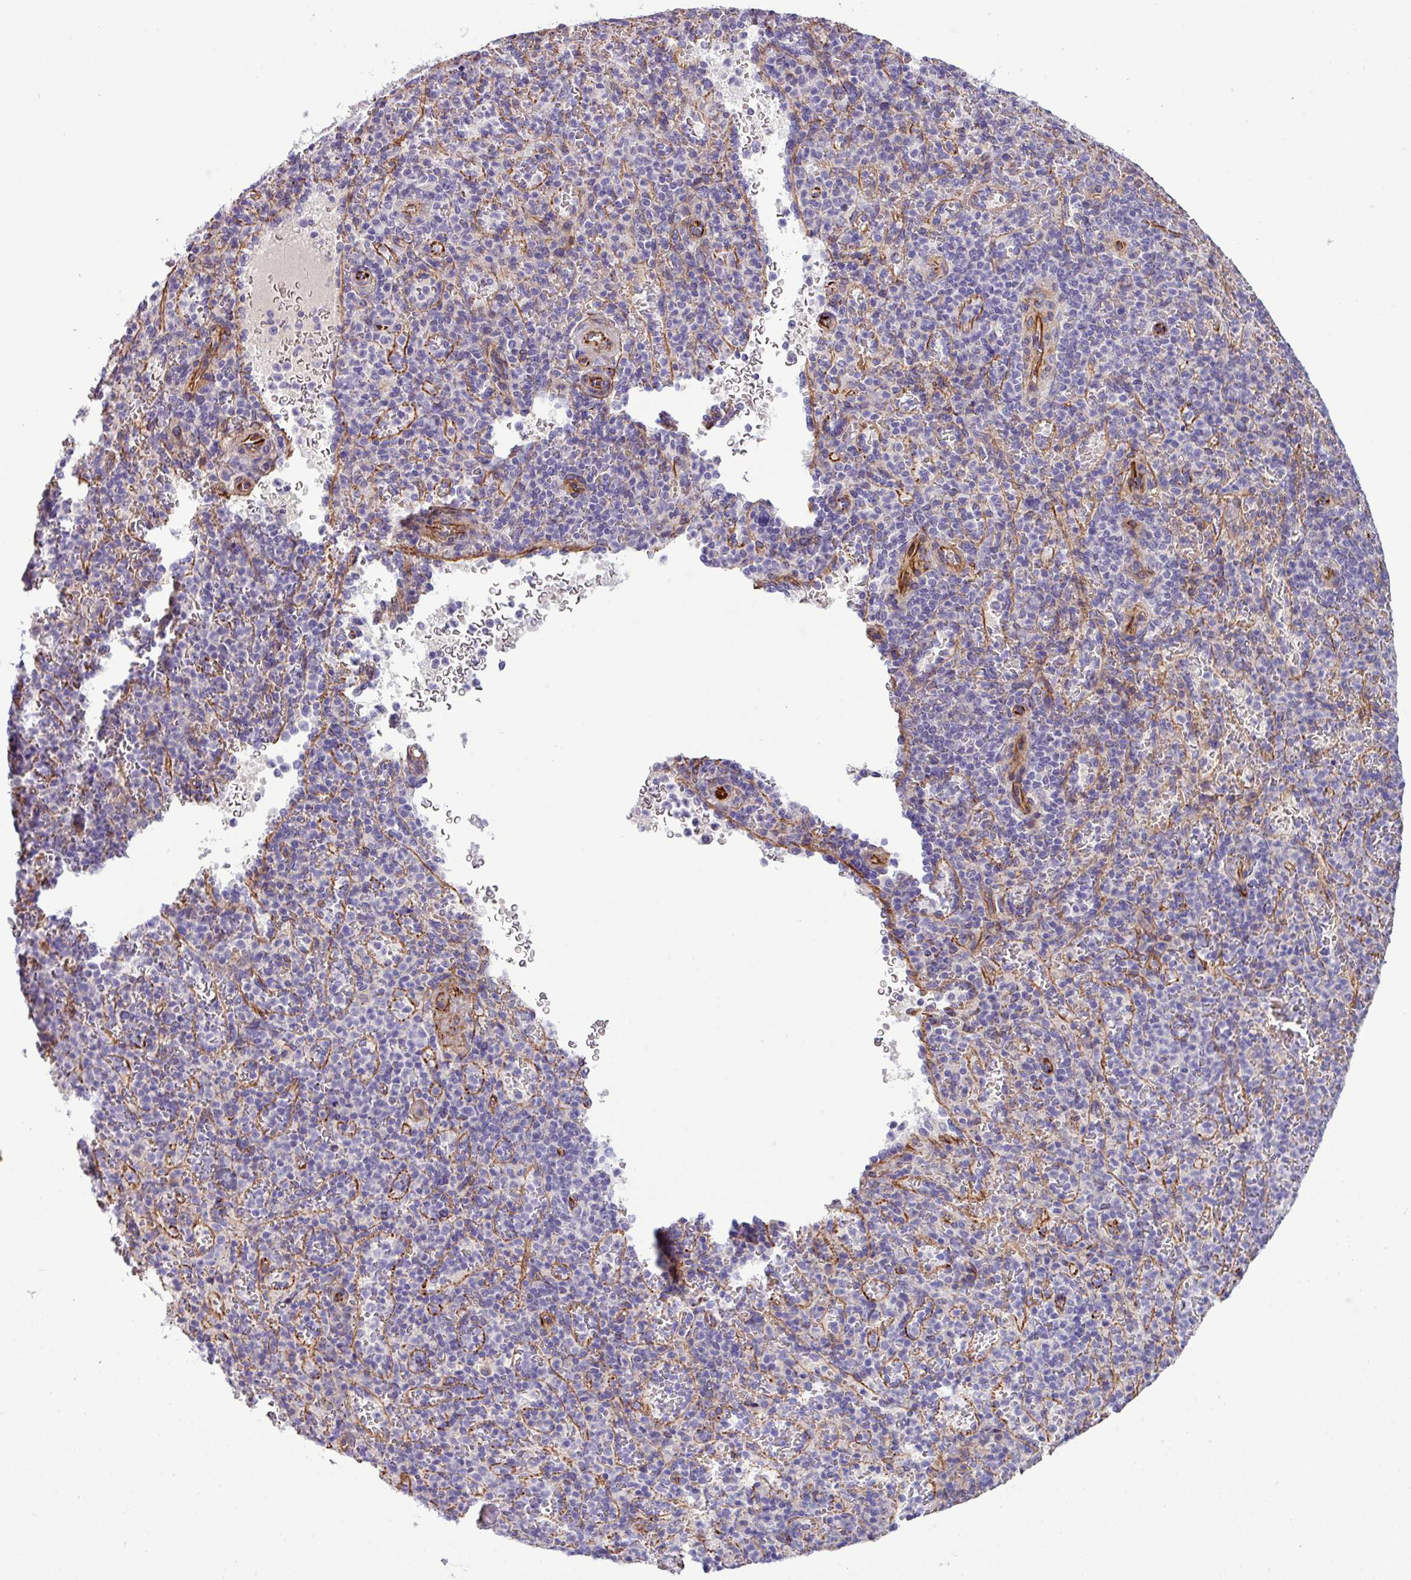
{"staining": {"intensity": "negative", "quantity": "none", "location": "none"}, "tissue": "spleen", "cell_type": "Cells in red pulp", "image_type": "normal", "snomed": [{"axis": "morphology", "description": "Normal tissue, NOS"}, {"axis": "topography", "description": "Spleen"}], "caption": "This histopathology image is of benign spleen stained with immunohistochemistry to label a protein in brown with the nuclei are counter-stained blue. There is no positivity in cells in red pulp.", "gene": "PARD6A", "patient": {"sex": "female", "age": 74}}